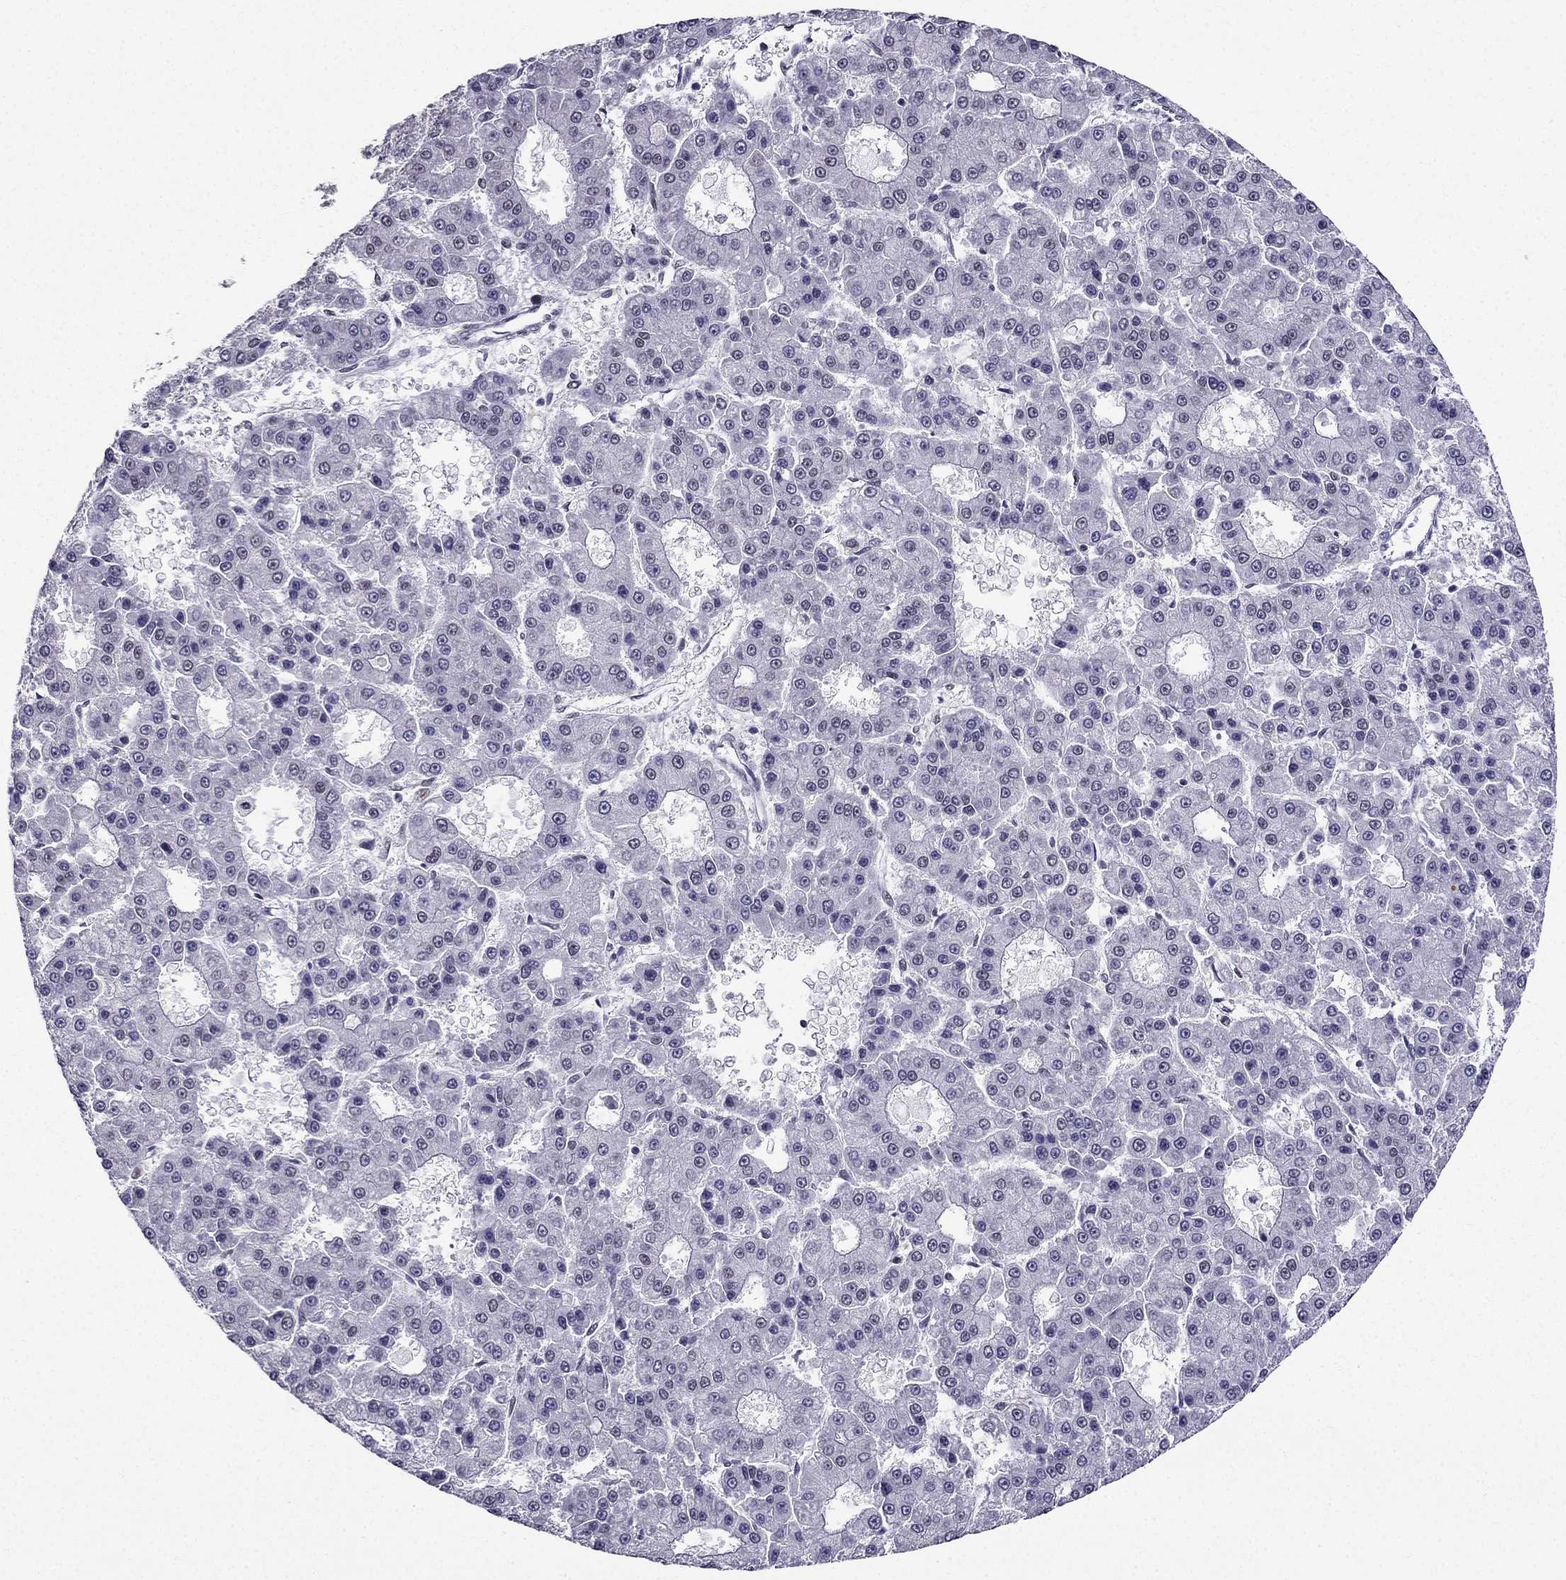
{"staining": {"intensity": "negative", "quantity": "none", "location": "none"}, "tissue": "liver cancer", "cell_type": "Tumor cells", "image_type": "cancer", "snomed": [{"axis": "morphology", "description": "Carcinoma, Hepatocellular, NOS"}, {"axis": "topography", "description": "Liver"}], "caption": "IHC histopathology image of hepatocellular carcinoma (liver) stained for a protein (brown), which exhibits no expression in tumor cells.", "gene": "ZNF420", "patient": {"sex": "male", "age": 70}}